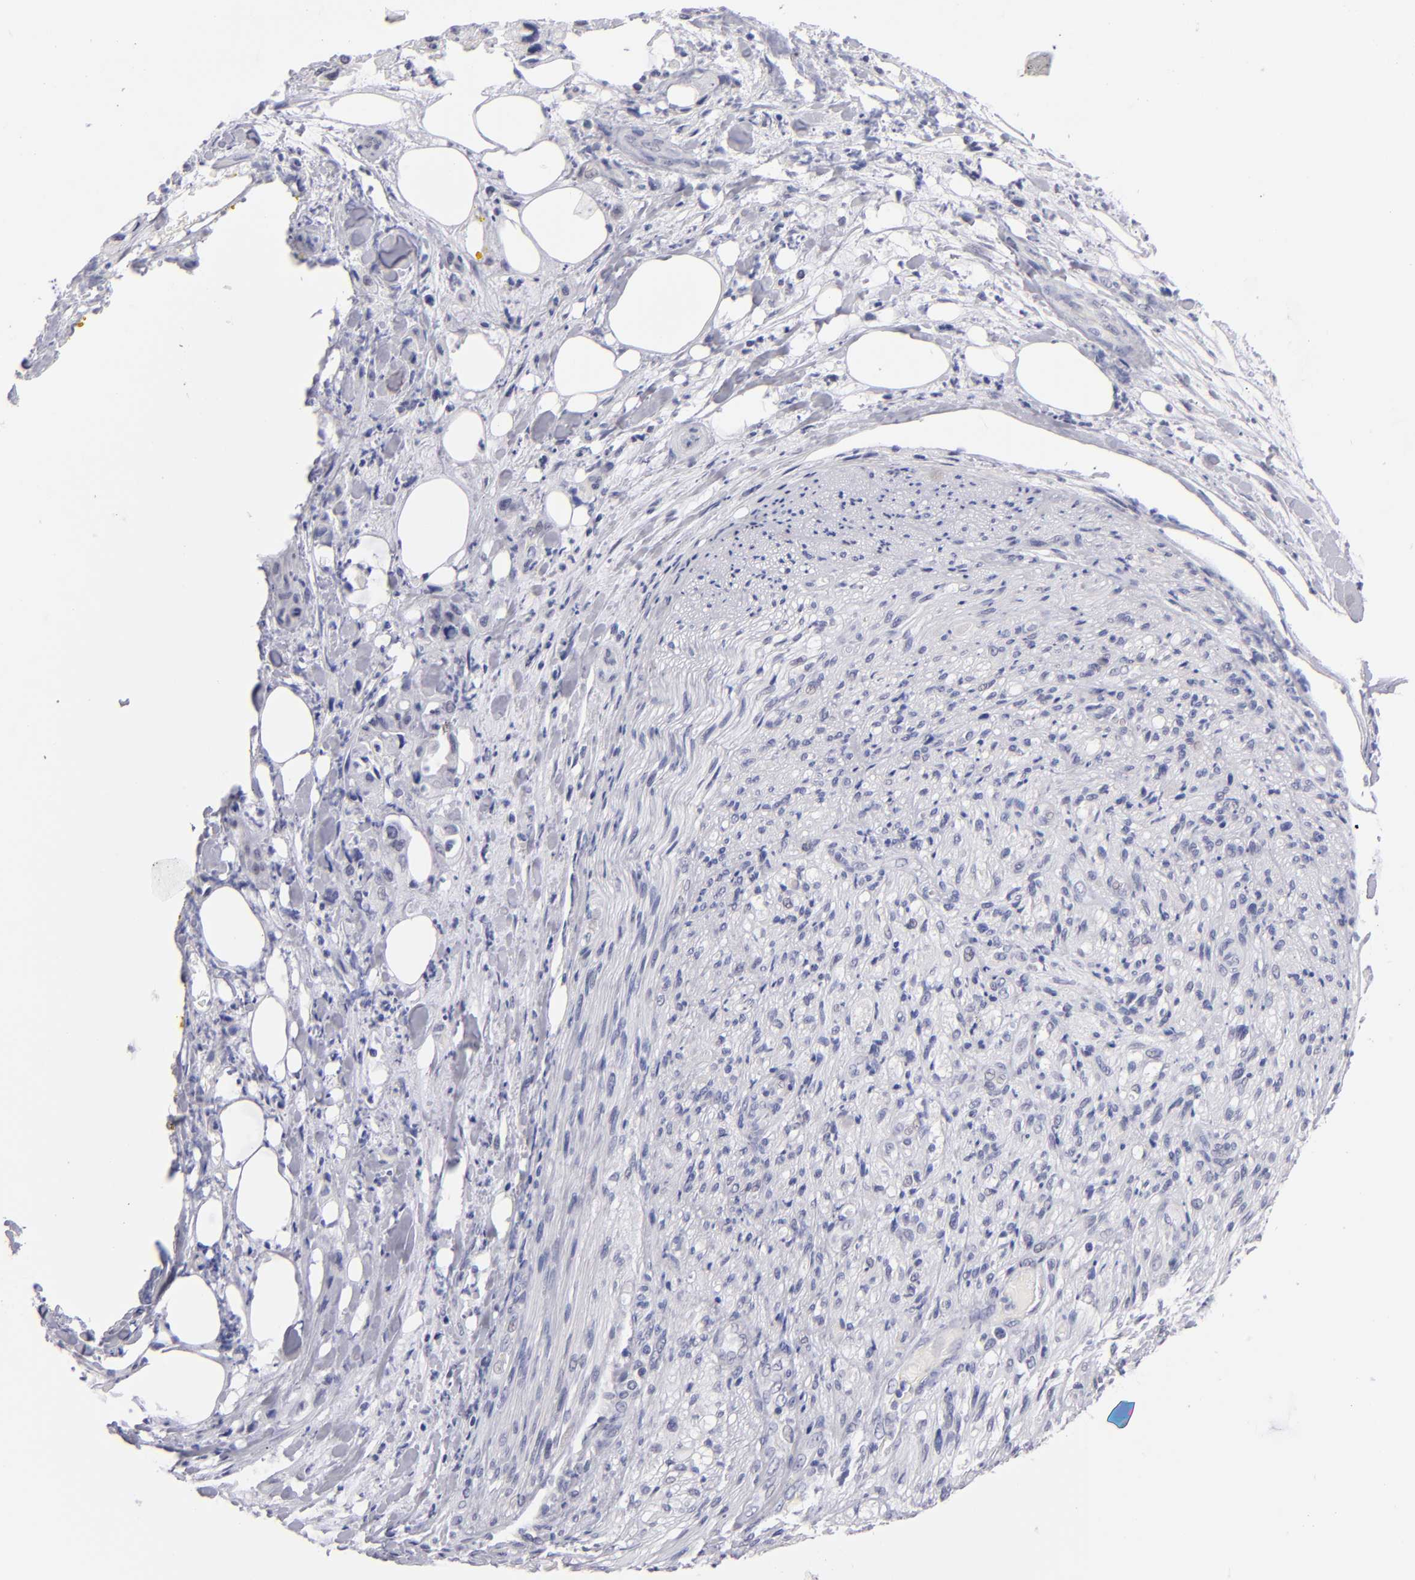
{"staining": {"intensity": "negative", "quantity": "none", "location": "none"}, "tissue": "pancreatic cancer", "cell_type": "Tumor cells", "image_type": "cancer", "snomed": [{"axis": "morphology", "description": "Adenocarcinoma, NOS"}, {"axis": "topography", "description": "Pancreas"}], "caption": "IHC image of human pancreatic adenocarcinoma stained for a protein (brown), which displays no expression in tumor cells. Nuclei are stained in blue.", "gene": "TEX11", "patient": {"sex": "male", "age": 70}}